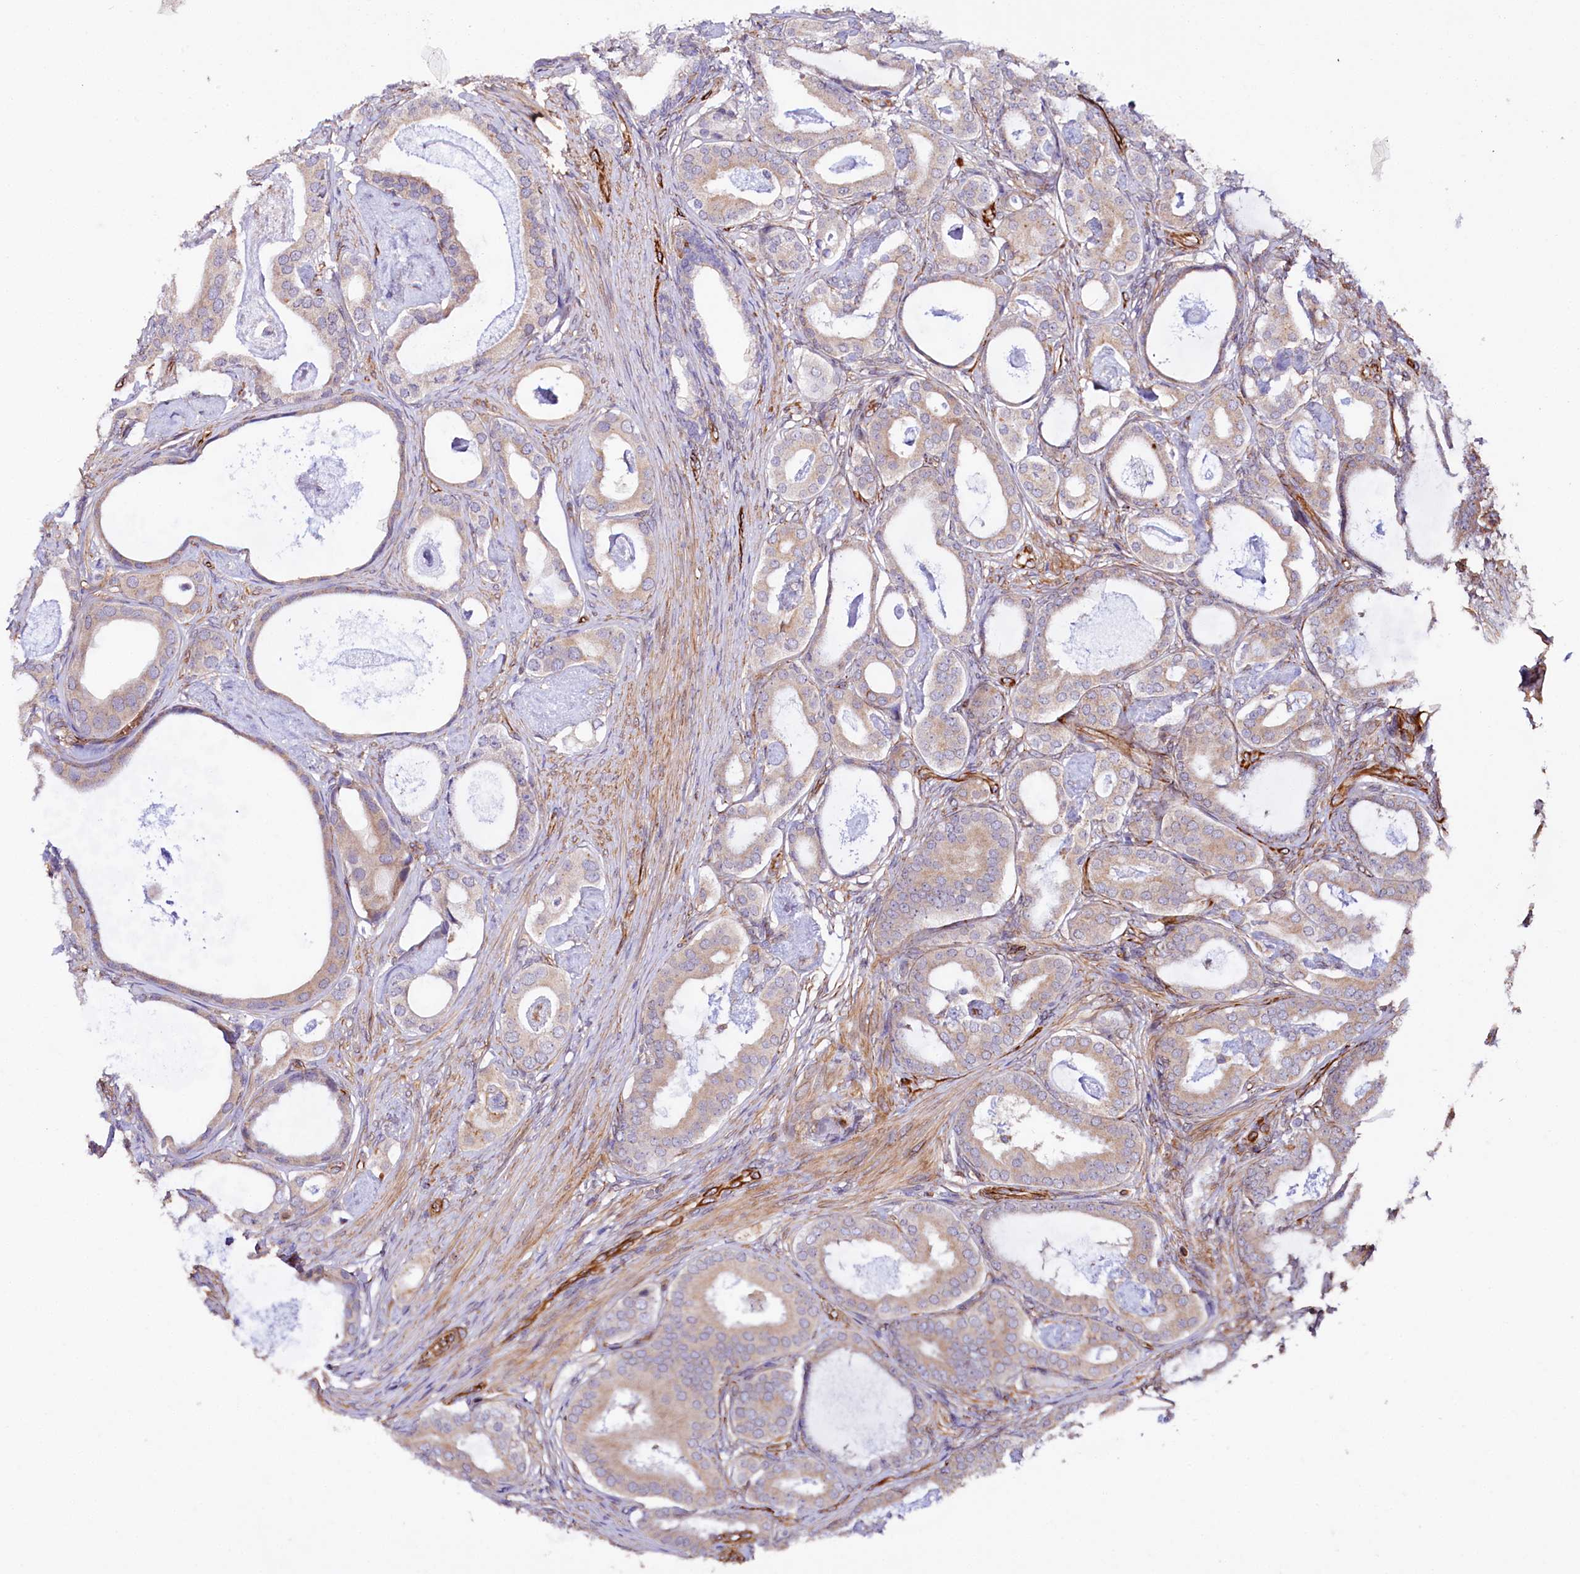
{"staining": {"intensity": "weak", "quantity": ">75%", "location": "cytoplasmic/membranous"}, "tissue": "prostate cancer", "cell_type": "Tumor cells", "image_type": "cancer", "snomed": [{"axis": "morphology", "description": "Adenocarcinoma, Low grade"}, {"axis": "topography", "description": "Prostate"}], "caption": "The immunohistochemical stain shows weak cytoplasmic/membranous expression in tumor cells of adenocarcinoma (low-grade) (prostate) tissue.", "gene": "TTC12", "patient": {"sex": "male", "age": 71}}